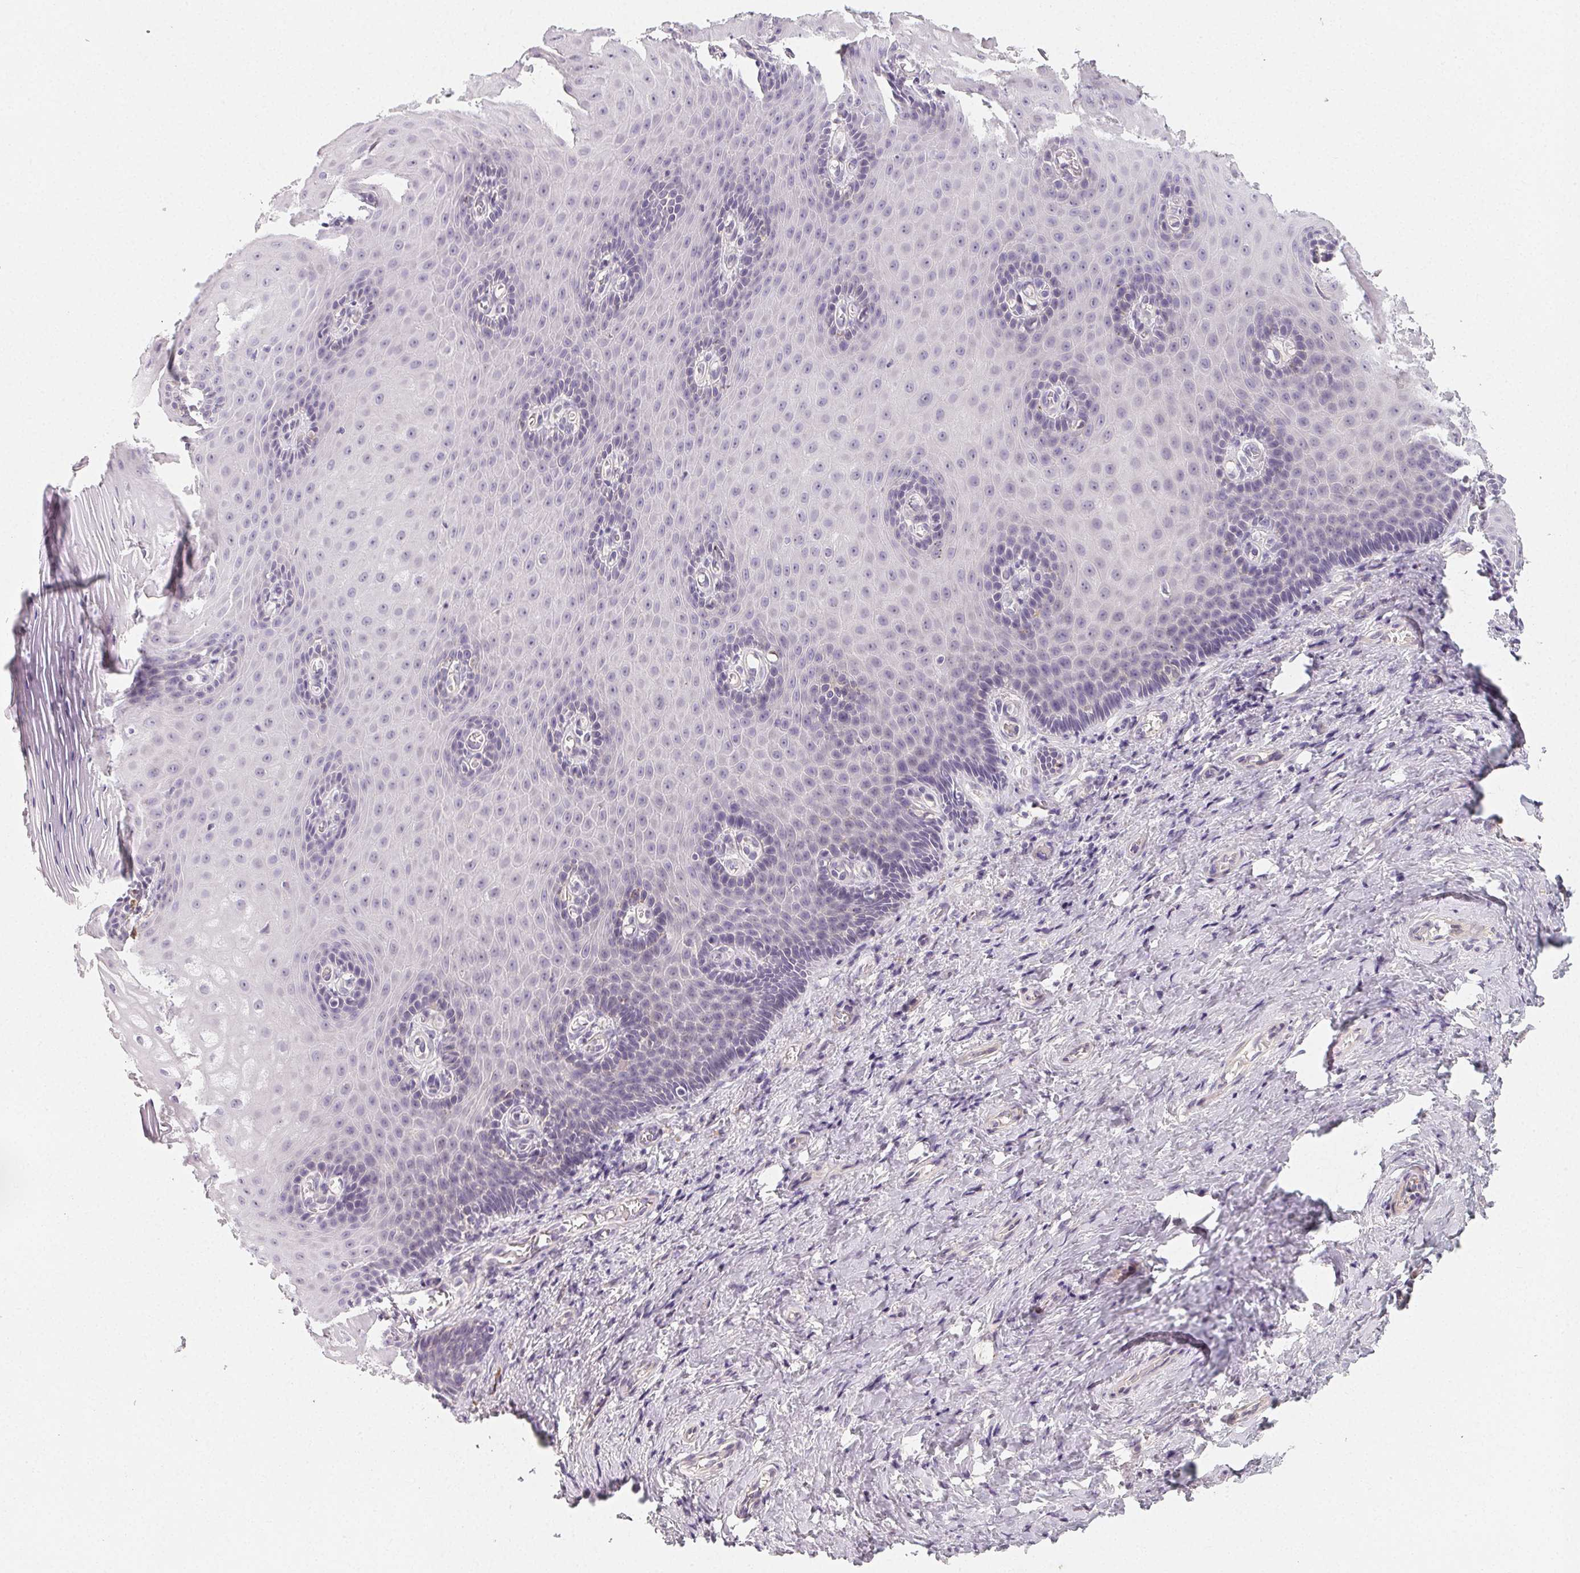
{"staining": {"intensity": "negative", "quantity": "none", "location": "none"}, "tissue": "vagina", "cell_type": "Squamous epithelial cells", "image_type": "normal", "snomed": [{"axis": "morphology", "description": "Normal tissue, NOS"}, {"axis": "topography", "description": "Vagina"}], "caption": "High power microscopy micrograph of an immunohistochemistry image of normal vagina, revealing no significant positivity in squamous epithelial cells.", "gene": "LRRC23", "patient": {"sex": "female", "age": 83}}